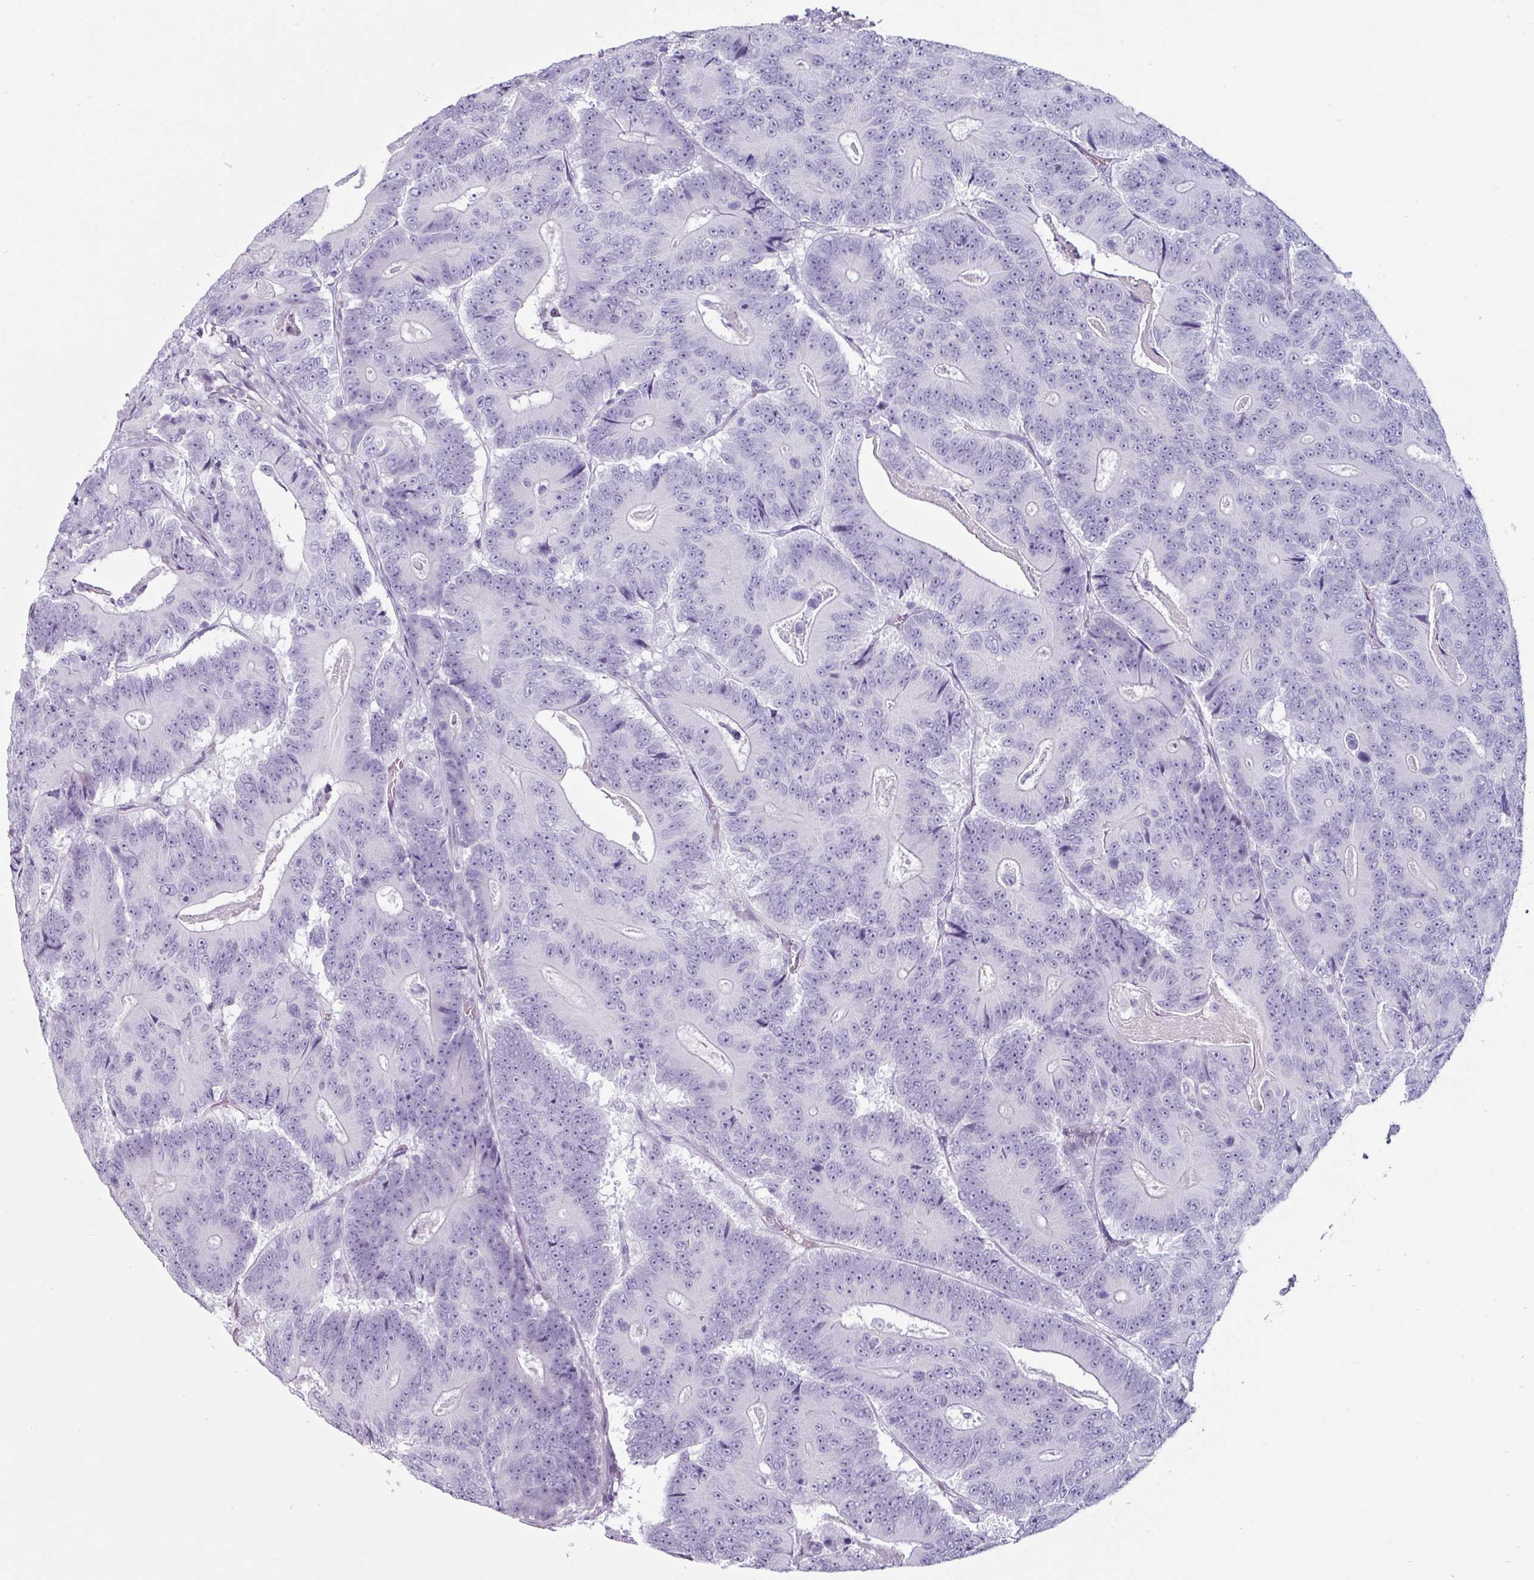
{"staining": {"intensity": "negative", "quantity": "none", "location": "none"}, "tissue": "colorectal cancer", "cell_type": "Tumor cells", "image_type": "cancer", "snomed": [{"axis": "morphology", "description": "Adenocarcinoma, NOS"}, {"axis": "topography", "description": "Colon"}], "caption": "This is an IHC photomicrograph of human colorectal cancer. There is no expression in tumor cells.", "gene": "CLCA1", "patient": {"sex": "male", "age": 83}}